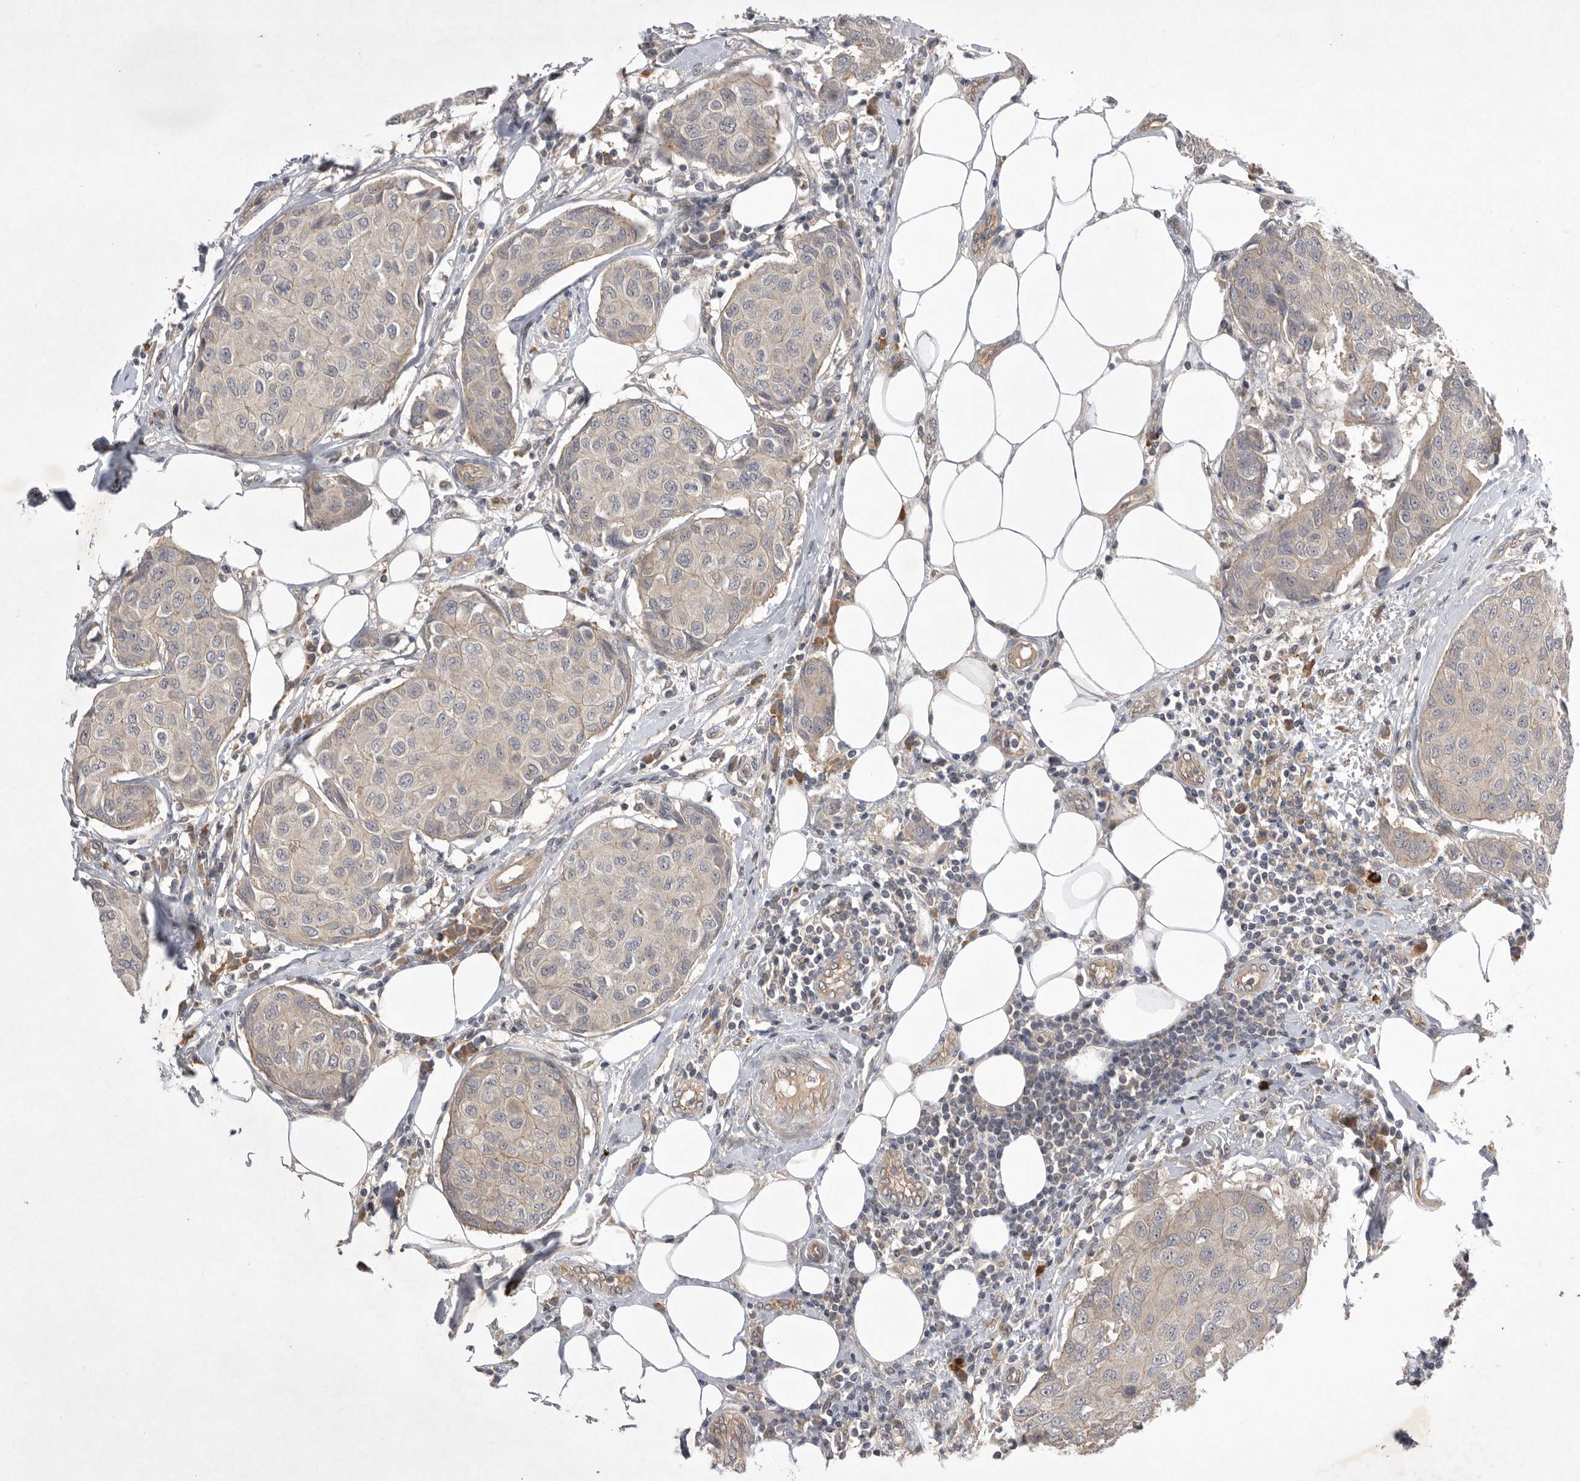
{"staining": {"intensity": "weak", "quantity": "<25%", "location": "cytoplasmic/membranous"}, "tissue": "breast cancer", "cell_type": "Tumor cells", "image_type": "cancer", "snomed": [{"axis": "morphology", "description": "Duct carcinoma"}, {"axis": "topography", "description": "Breast"}], "caption": "Tumor cells show no significant protein positivity in breast invasive ductal carcinoma.", "gene": "NRCAM", "patient": {"sex": "female", "age": 80}}